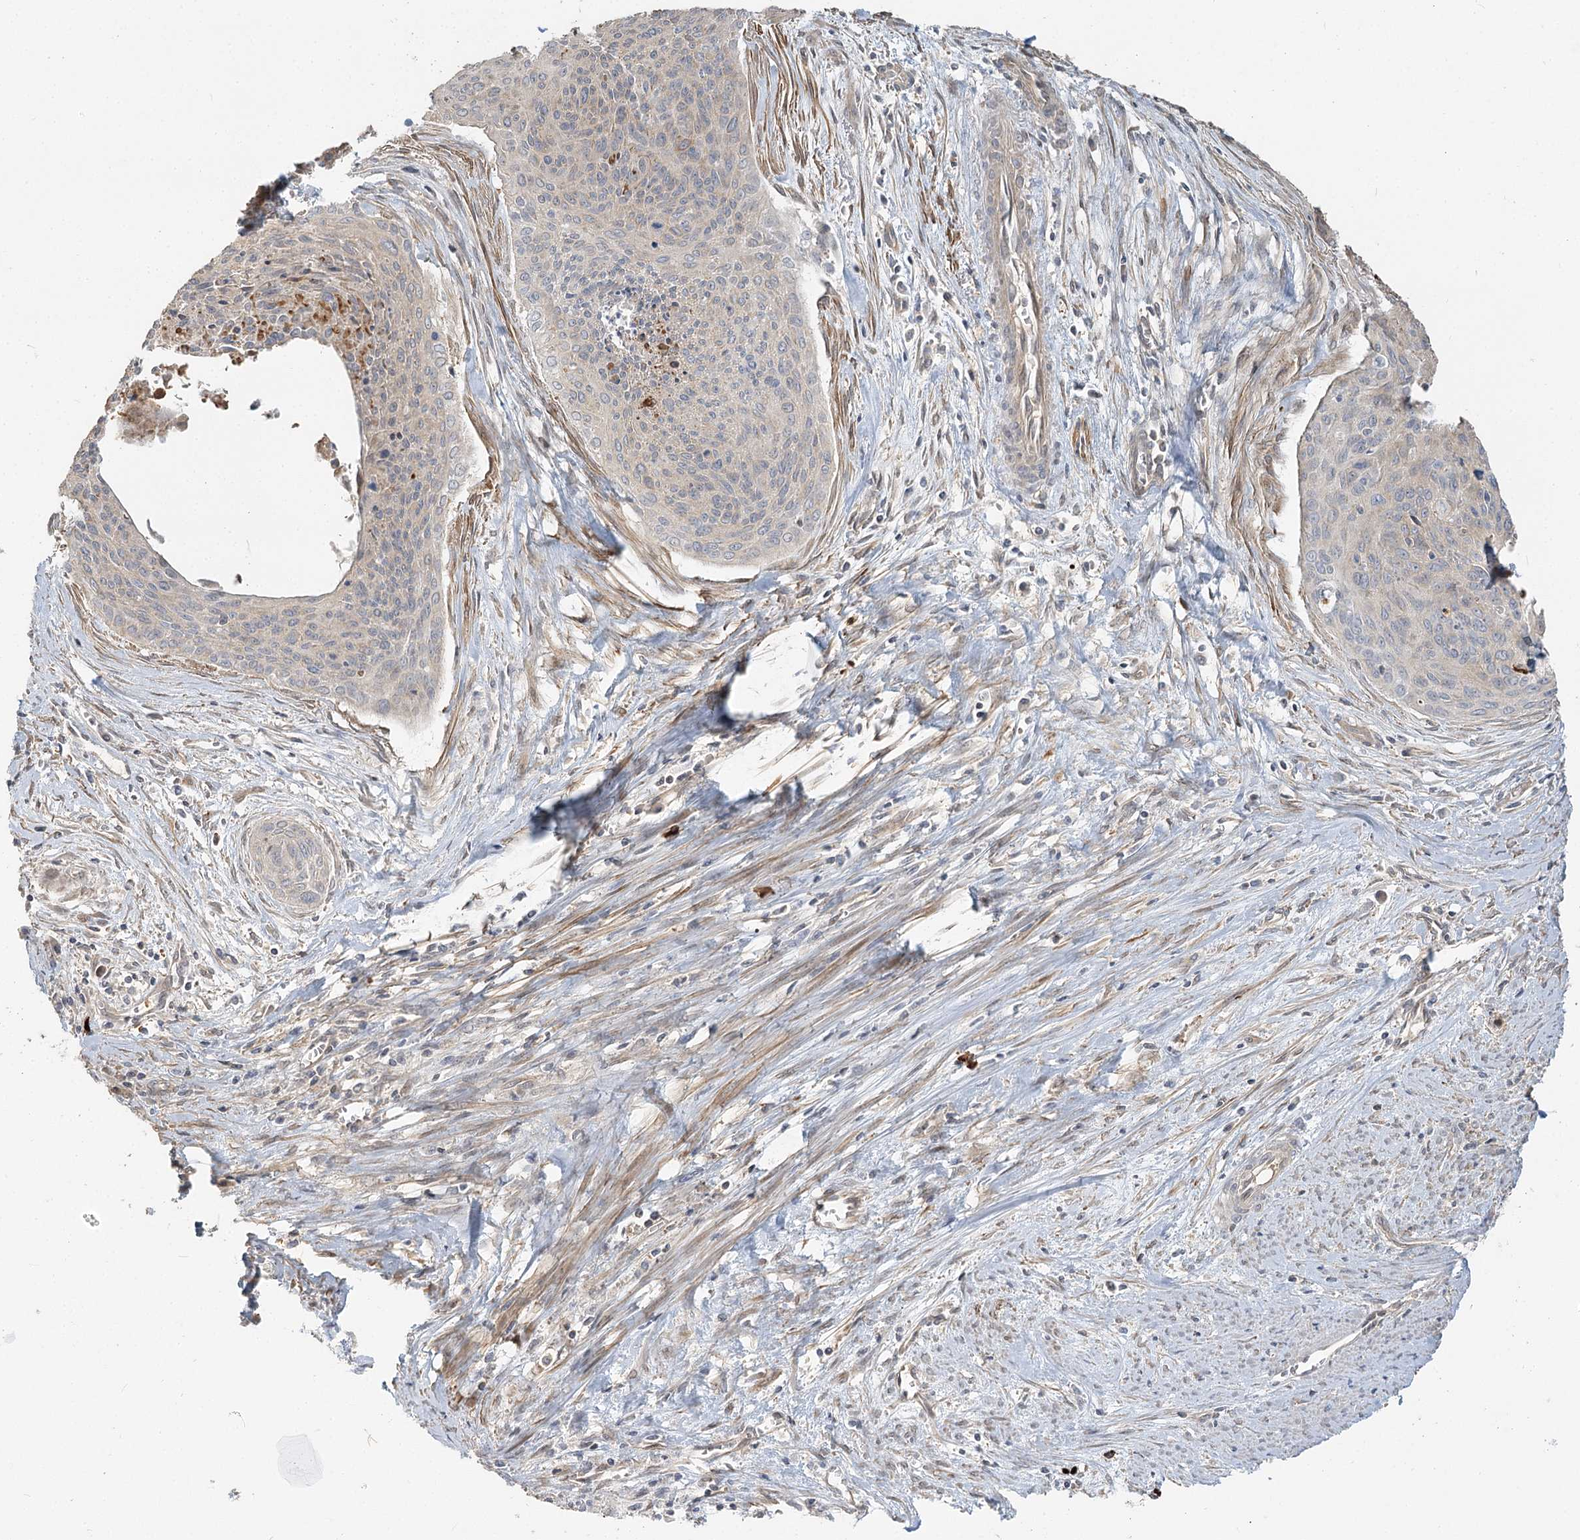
{"staining": {"intensity": "negative", "quantity": "none", "location": "none"}, "tissue": "cervical cancer", "cell_type": "Tumor cells", "image_type": "cancer", "snomed": [{"axis": "morphology", "description": "Squamous cell carcinoma, NOS"}, {"axis": "topography", "description": "Cervix"}], "caption": "Immunohistochemistry image of human squamous cell carcinoma (cervical) stained for a protein (brown), which displays no staining in tumor cells.", "gene": "GUCY2C", "patient": {"sex": "female", "age": 55}}